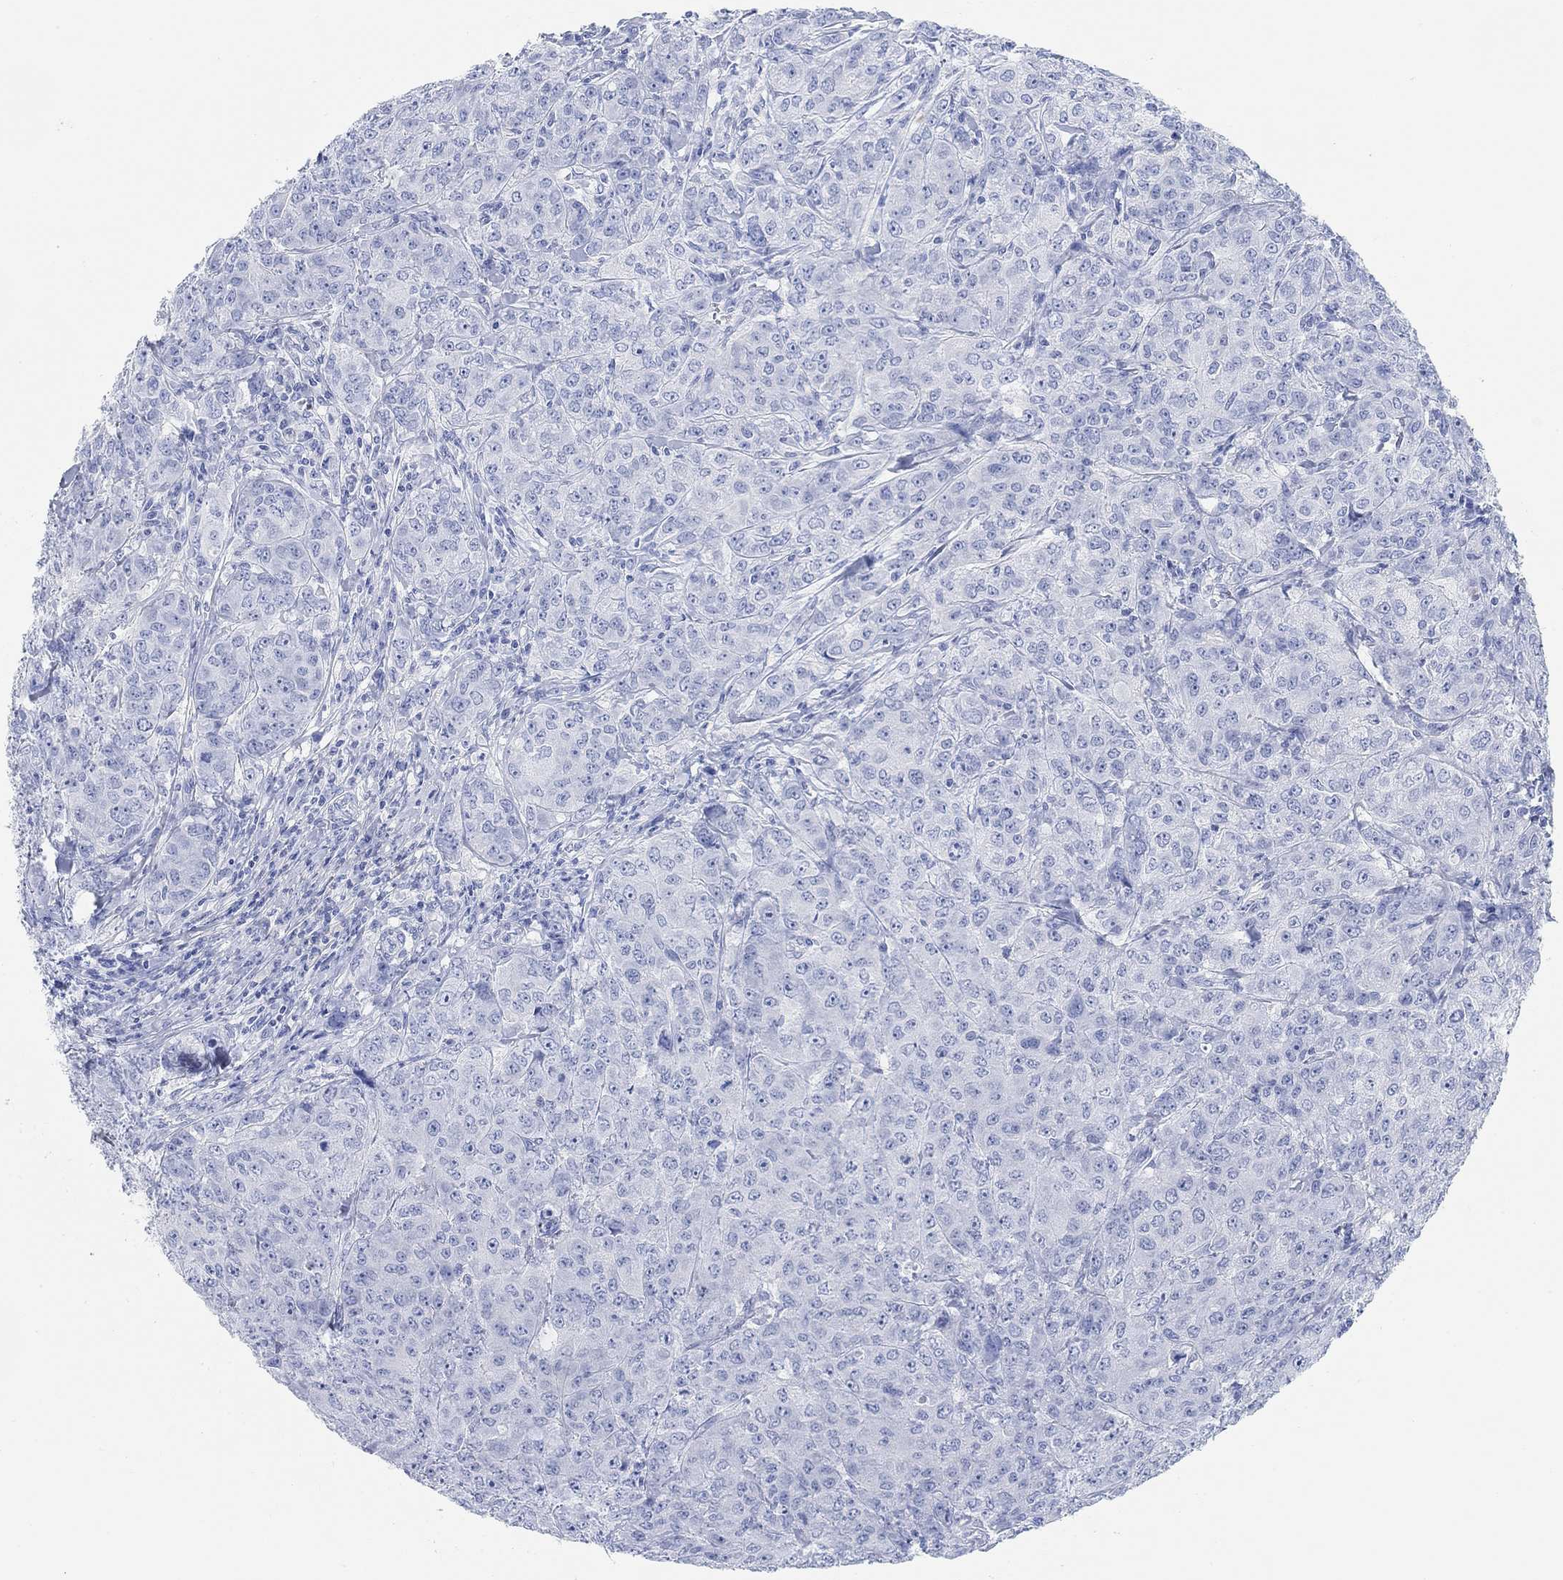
{"staining": {"intensity": "negative", "quantity": "none", "location": "none"}, "tissue": "breast cancer", "cell_type": "Tumor cells", "image_type": "cancer", "snomed": [{"axis": "morphology", "description": "Duct carcinoma"}, {"axis": "topography", "description": "Breast"}], "caption": "Histopathology image shows no significant protein staining in tumor cells of intraductal carcinoma (breast). Brightfield microscopy of immunohistochemistry stained with DAB (brown) and hematoxylin (blue), captured at high magnification.", "gene": "ANKRD33", "patient": {"sex": "female", "age": 43}}